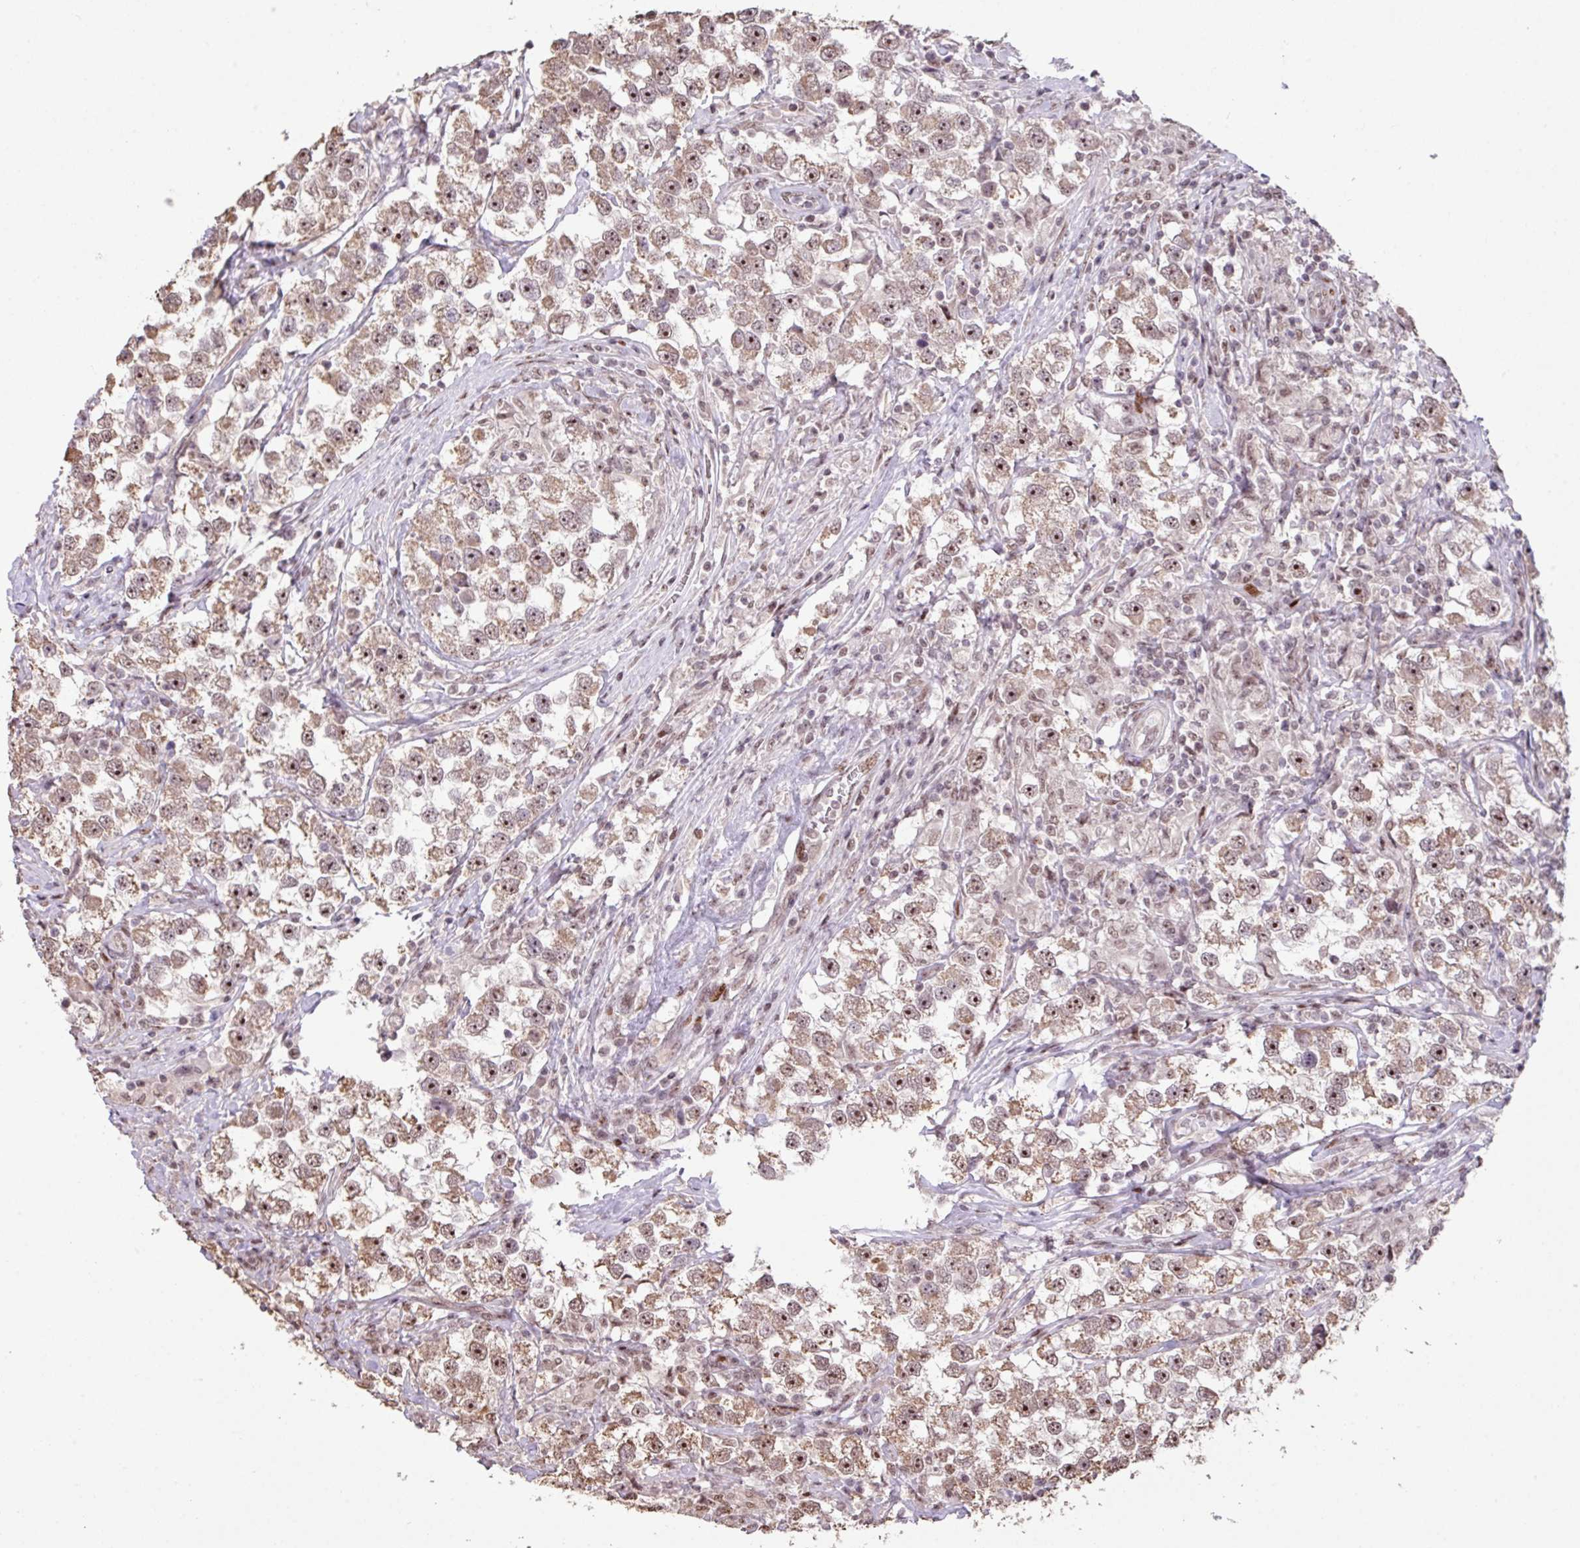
{"staining": {"intensity": "moderate", "quantity": ">75%", "location": "nuclear"}, "tissue": "testis cancer", "cell_type": "Tumor cells", "image_type": "cancer", "snomed": [{"axis": "morphology", "description": "Seminoma, NOS"}, {"axis": "topography", "description": "Testis"}], "caption": "Testis cancer stained for a protein (brown) shows moderate nuclear positive staining in approximately >75% of tumor cells.", "gene": "ZNF709", "patient": {"sex": "male", "age": 46}}